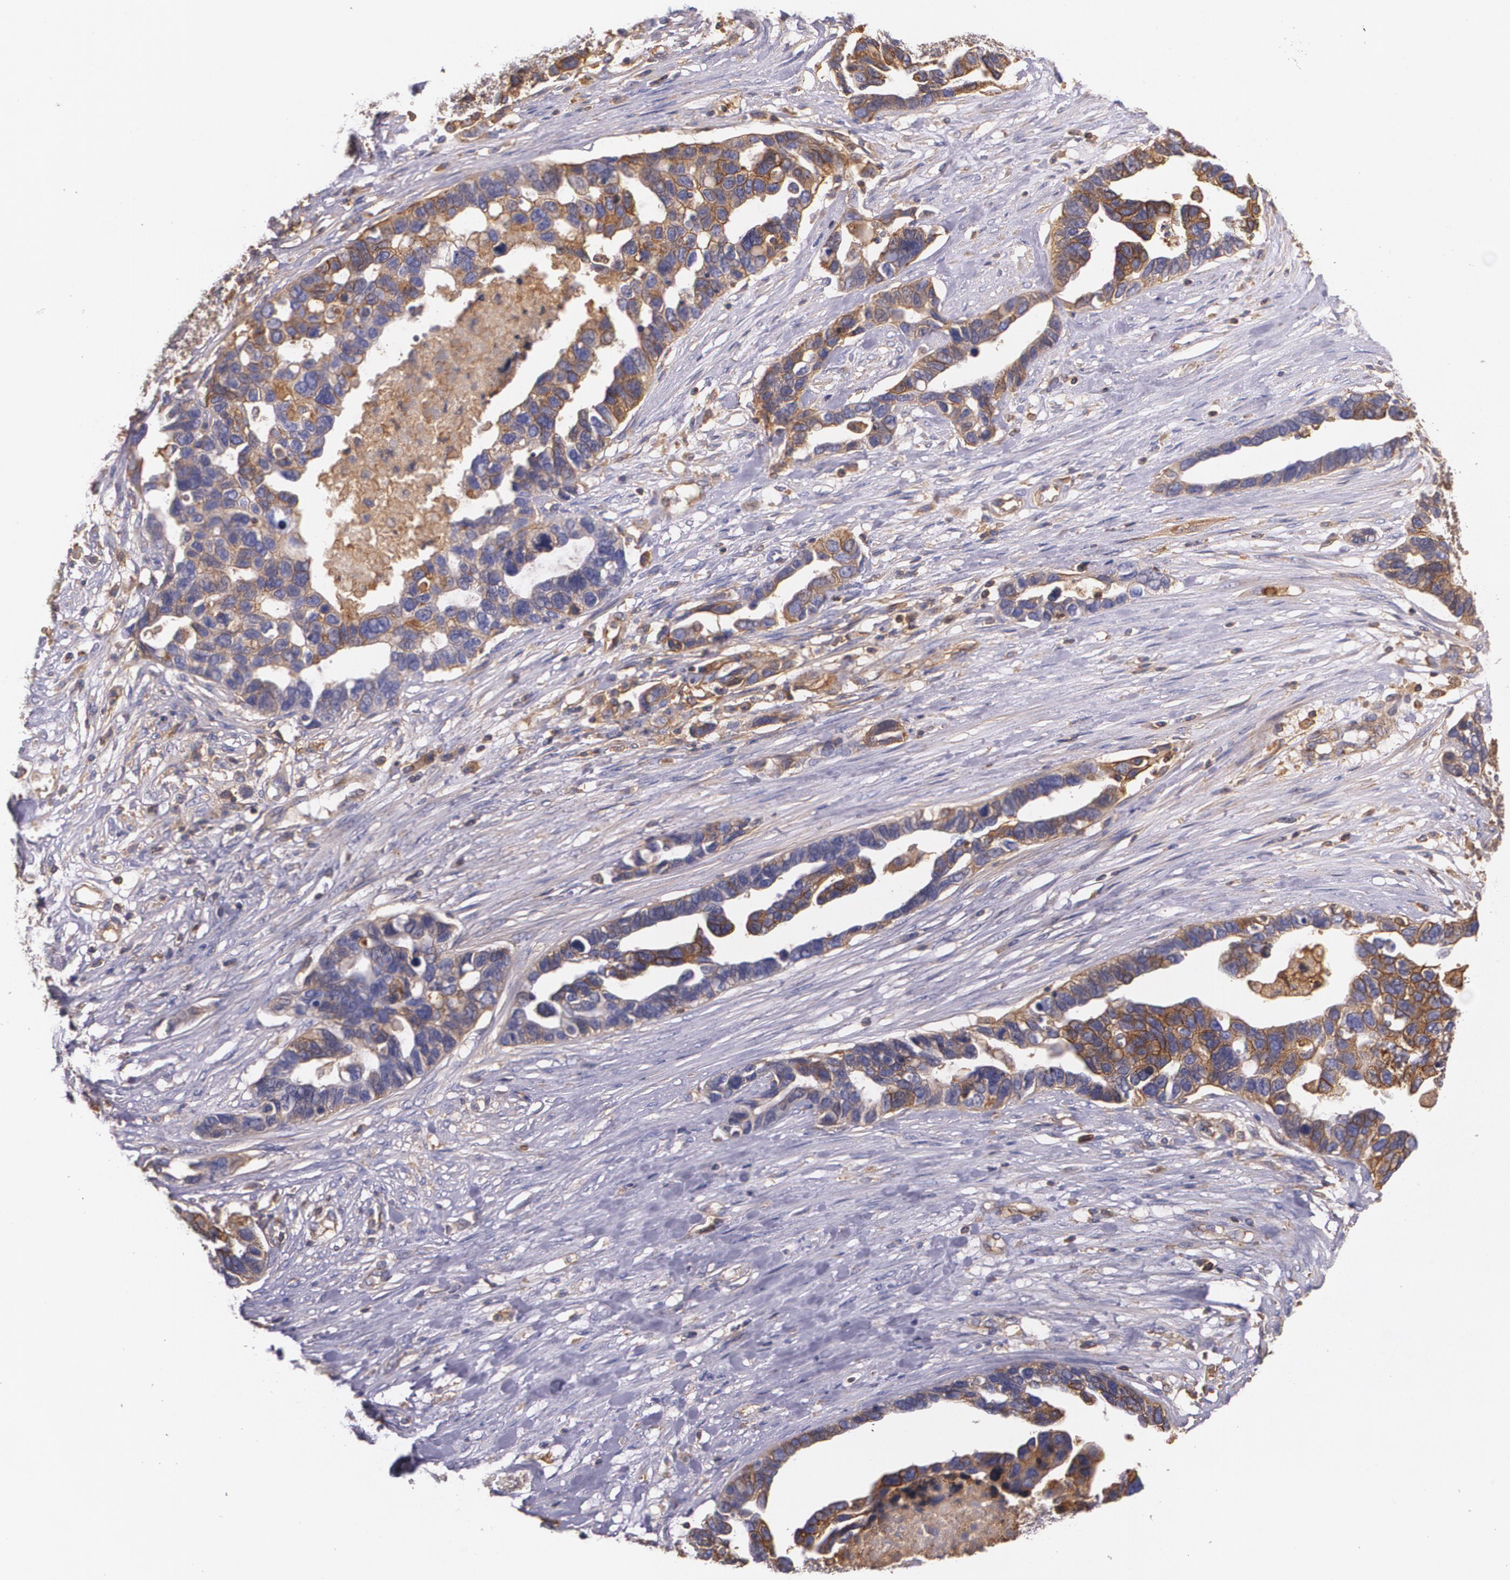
{"staining": {"intensity": "moderate", "quantity": ">75%", "location": "cytoplasmic/membranous"}, "tissue": "ovarian cancer", "cell_type": "Tumor cells", "image_type": "cancer", "snomed": [{"axis": "morphology", "description": "Cystadenocarcinoma, serous, NOS"}, {"axis": "topography", "description": "Ovary"}], "caption": "Protein staining of ovarian cancer tissue exhibits moderate cytoplasmic/membranous expression in approximately >75% of tumor cells.", "gene": "B2M", "patient": {"sex": "female", "age": 54}}